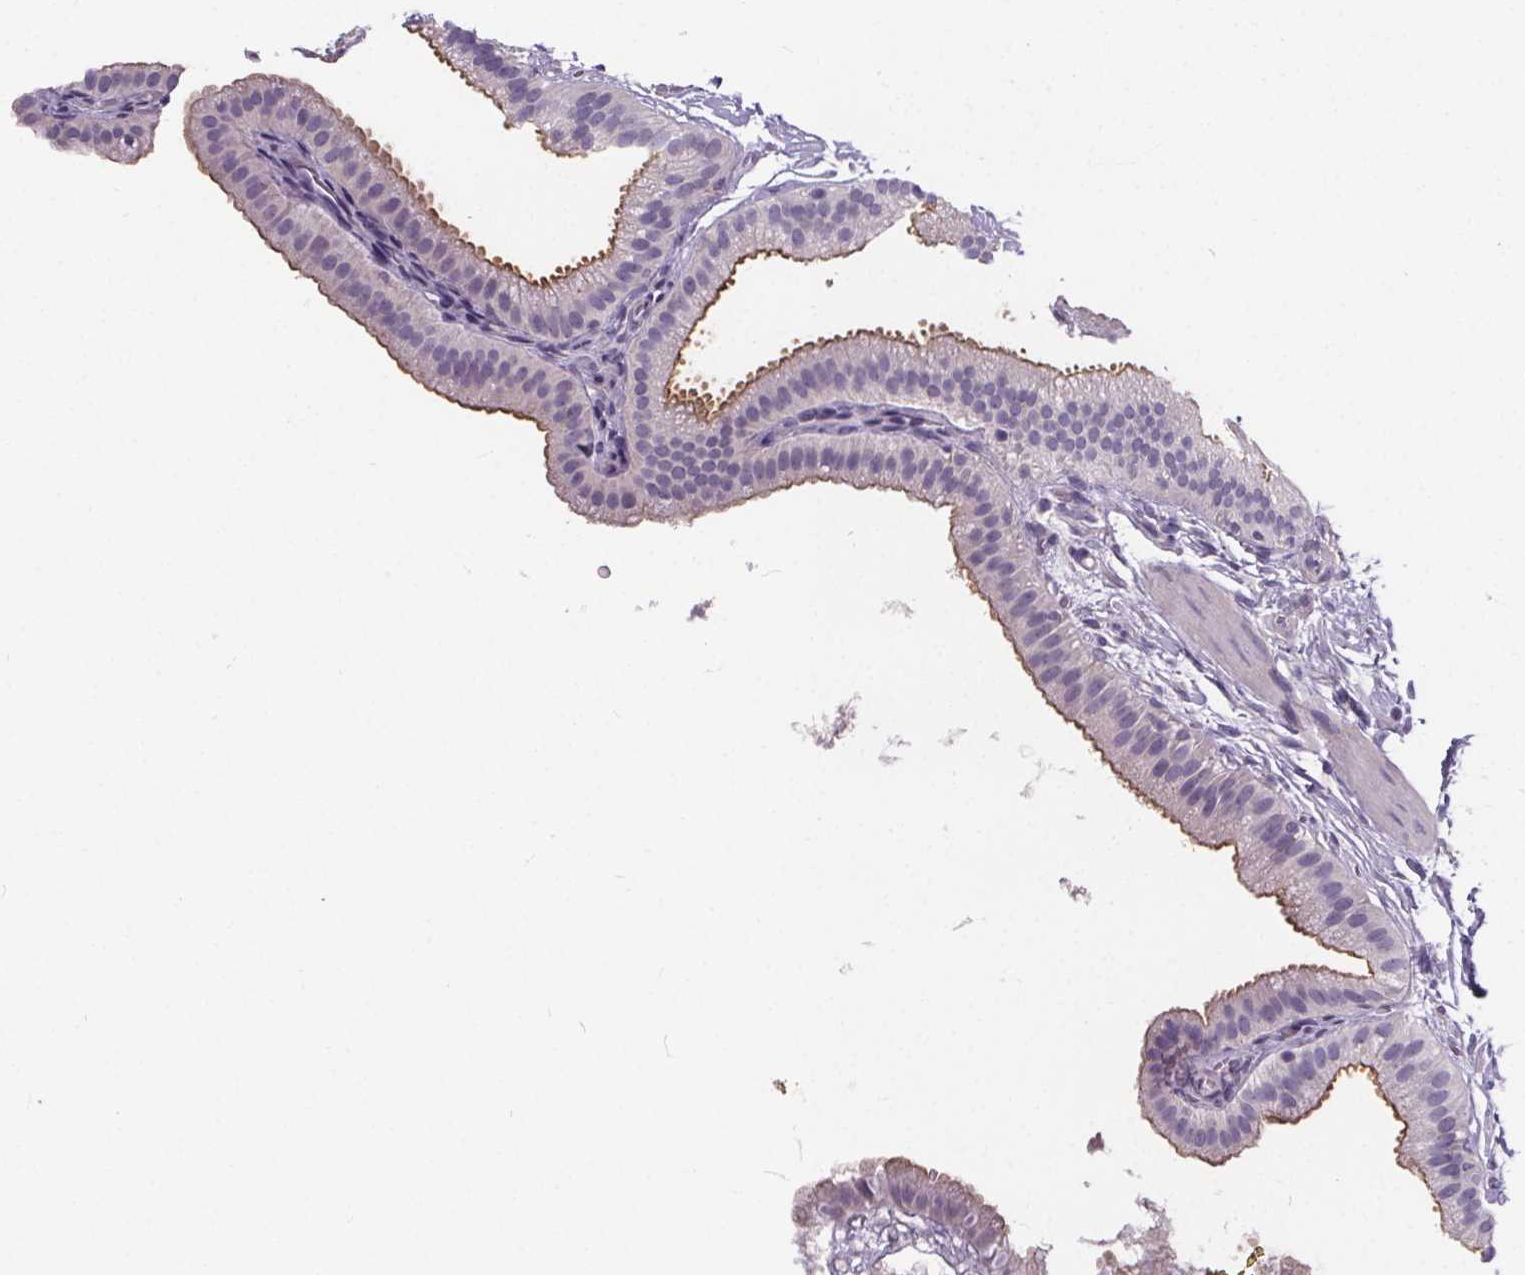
{"staining": {"intensity": "moderate", "quantity": ">75%", "location": "cytoplasmic/membranous"}, "tissue": "gallbladder", "cell_type": "Glandular cells", "image_type": "normal", "snomed": [{"axis": "morphology", "description": "Normal tissue, NOS"}, {"axis": "topography", "description": "Gallbladder"}], "caption": "Protein analysis of unremarkable gallbladder displays moderate cytoplasmic/membranous positivity in approximately >75% of glandular cells.", "gene": "ATP6V1D", "patient": {"sex": "female", "age": 63}}